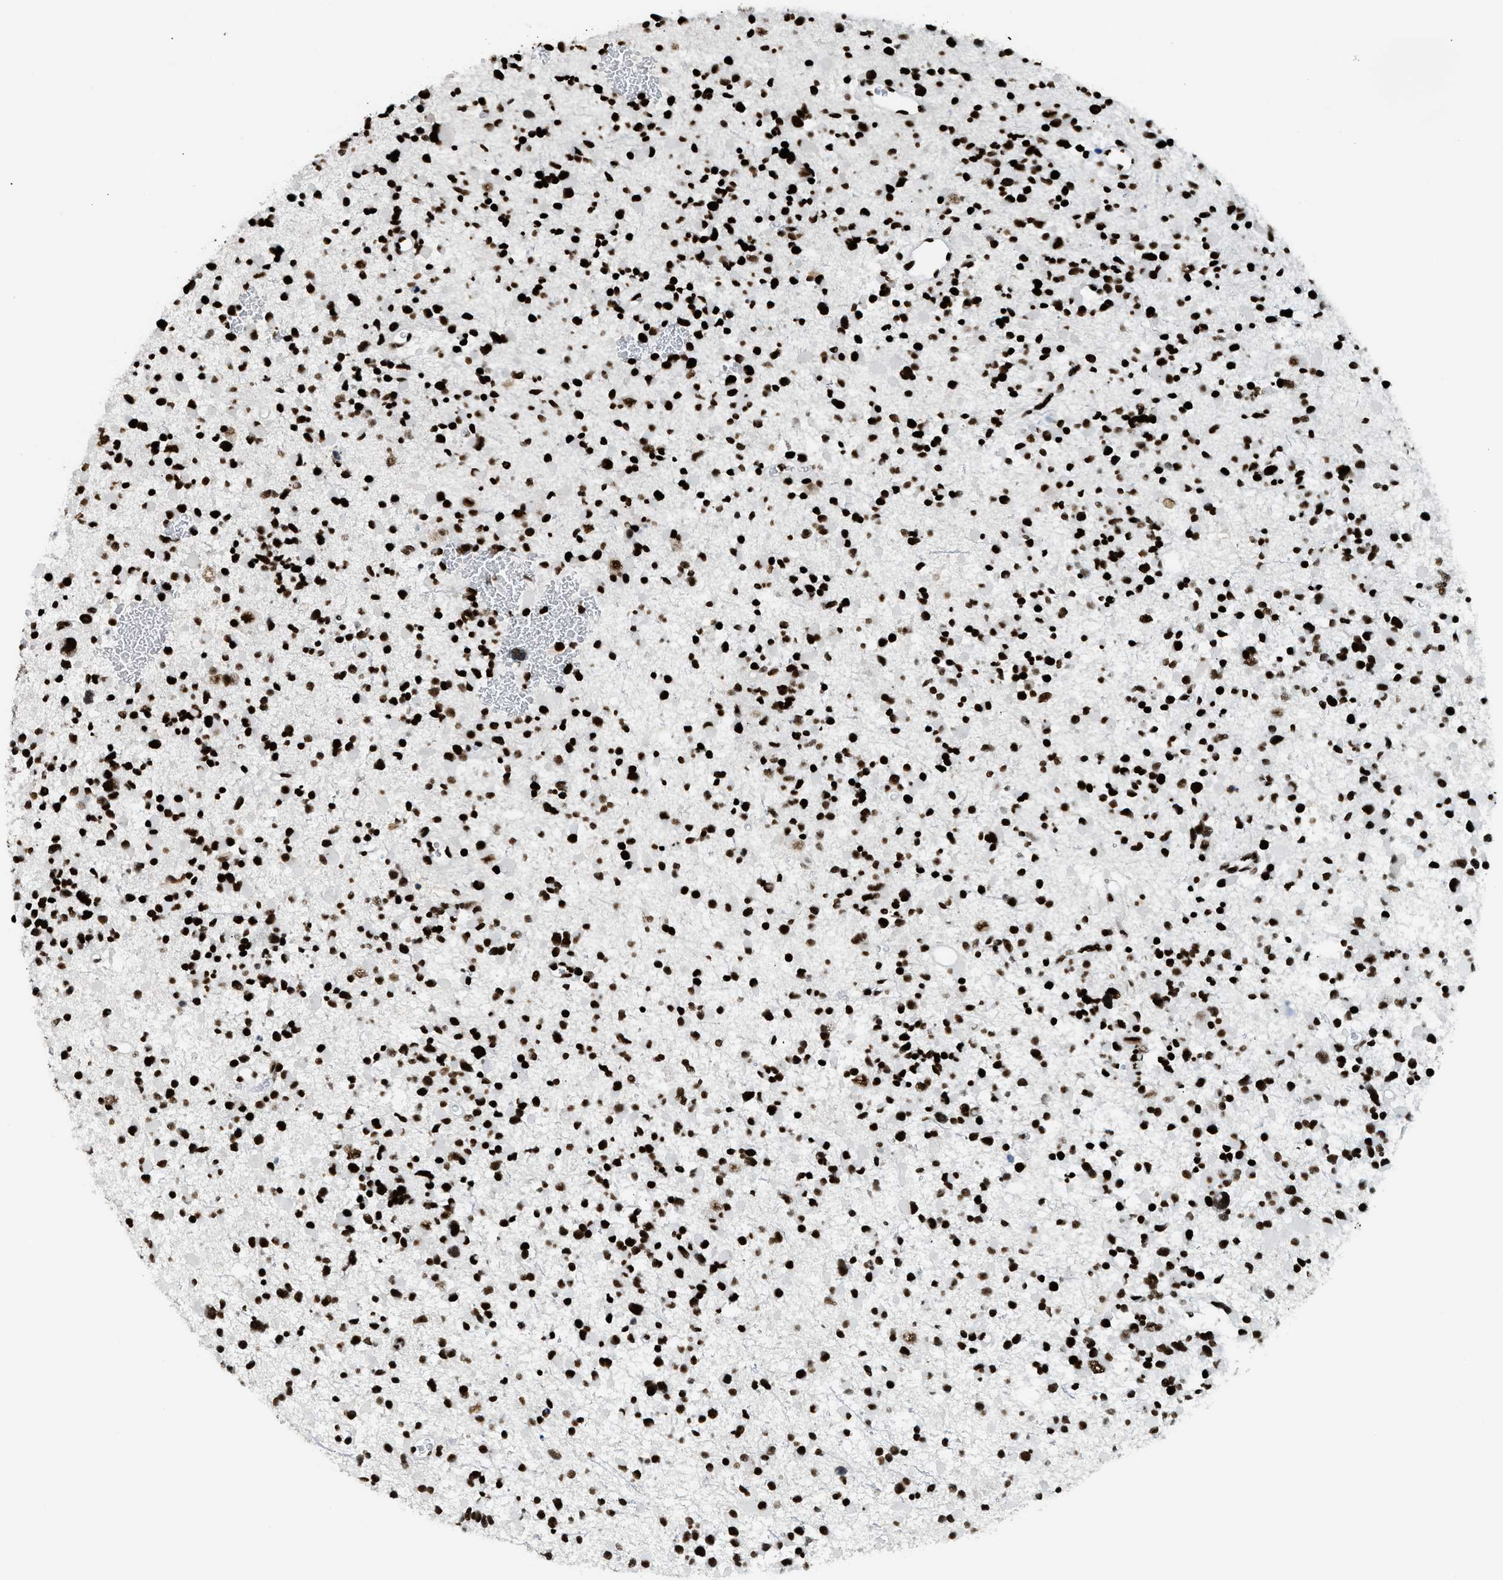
{"staining": {"intensity": "strong", "quantity": ">75%", "location": "nuclear"}, "tissue": "glioma", "cell_type": "Tumor cells", "image_type": "cancer", "snomed": [{"axis": "morphology", "description": "Glioma, malignant, Low grade"}, {"axis": "topography", "description": "Brain"}], "caption": "DAB (3,3'-diaminobenzidine) immunohistochemical staining of human malignant glioma (low-grade) displays strong nuclear protein expression in approximately >75% of tumor cells. (DAB (3,3'-diaminobenzidine) IHC with brightfield microscopy, high magnification).", "gene": "PIF1", "patient": {"sex": "female", "age": 22}}